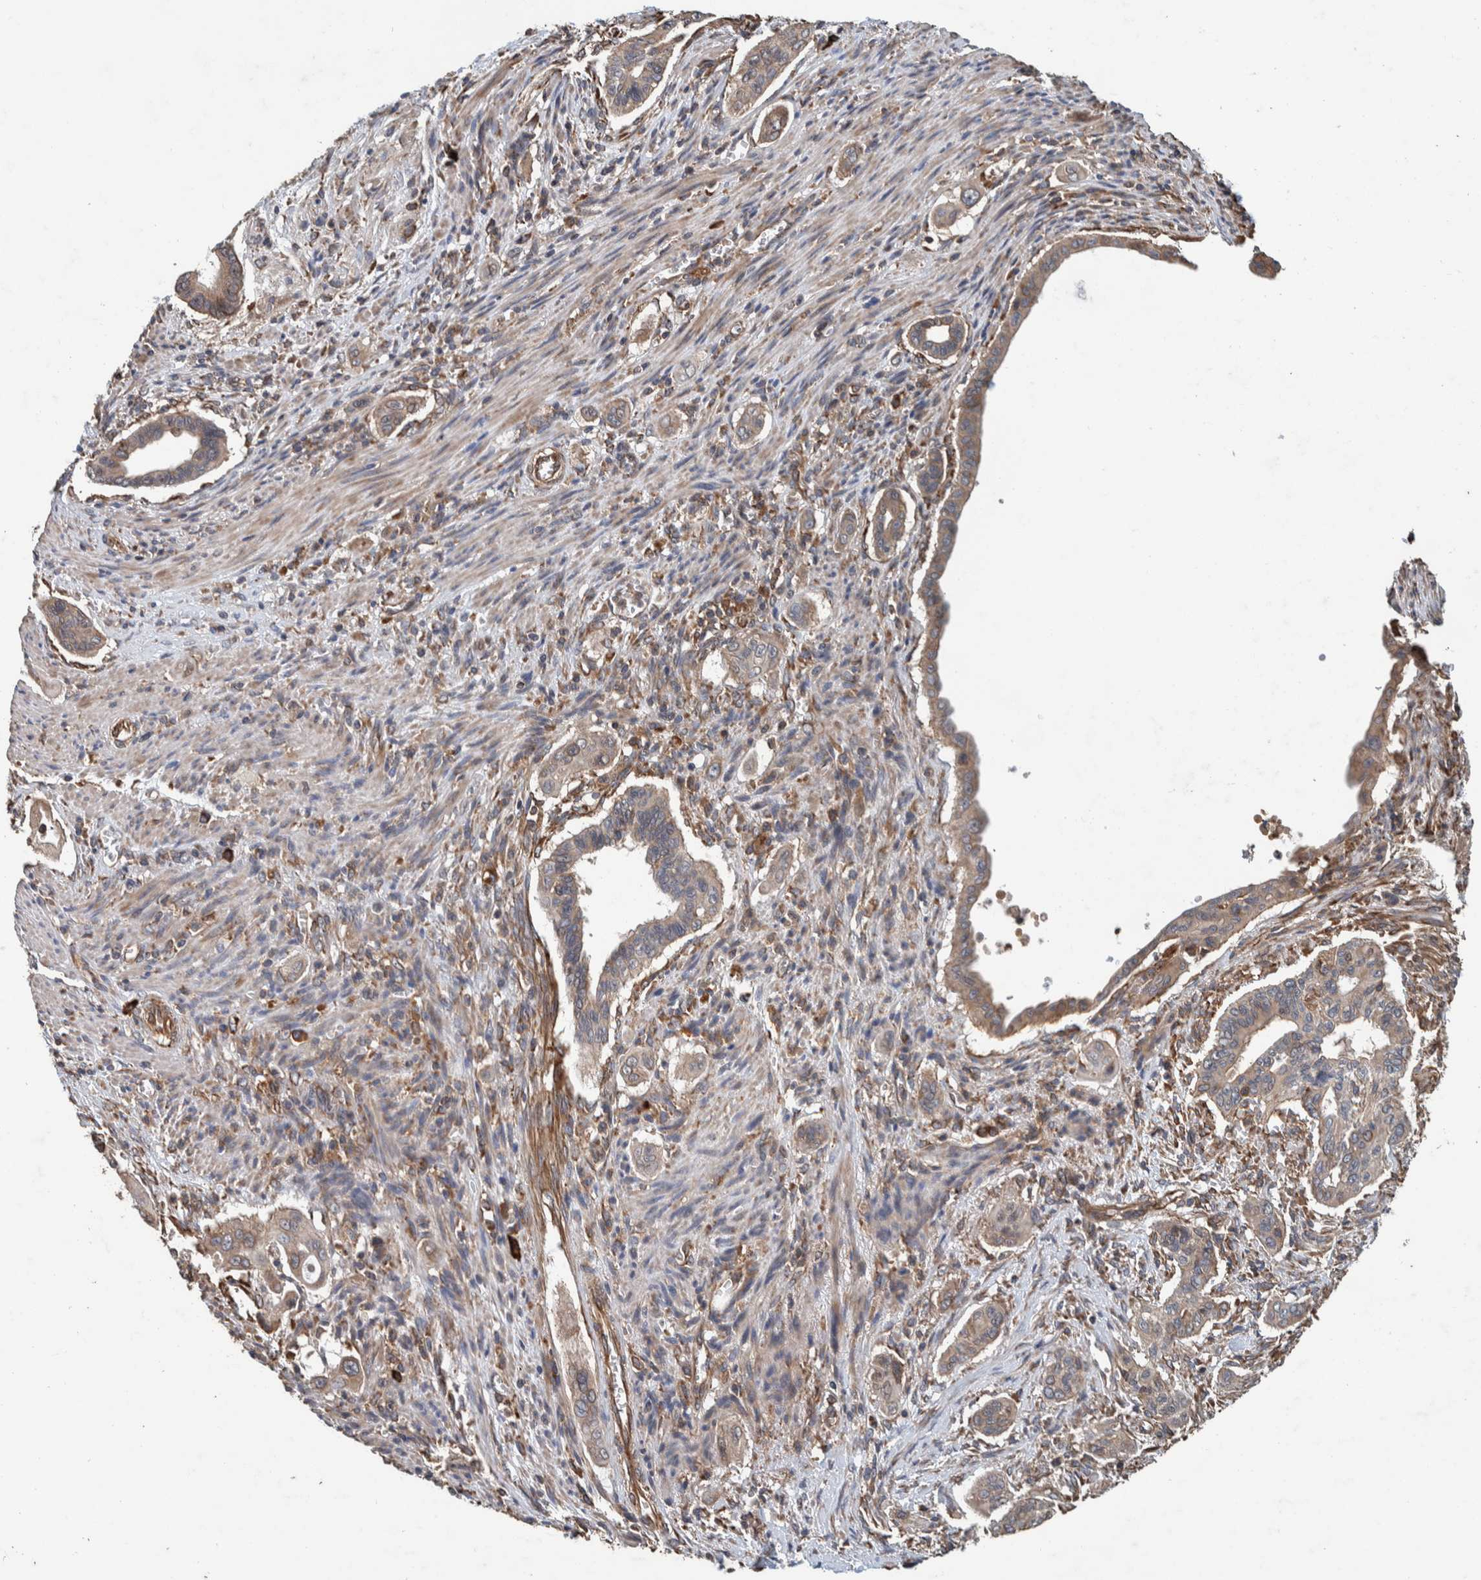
{"staining": {"intensity": "weak", "quantity": ">75%", "location": "cytoplasmic/membranous"}, "tissue": "pancreatic cancer", "cell_type": "Tumor cells", "image_type": "cancer", "snomed": [{"axis": "morphology", "description": "Adenocarcinoma, NOS"}, {"axis": "topography", "description": "Pancreas"}], "caption": "Tumor cells display low levels of weak cytoplasmic/membranous expression in approximately >75% of cells in human pancreatic cancer (adenocarcinoma).", "gene": "PLA2G3", "patient": {"sex": "male", "age": 77}}